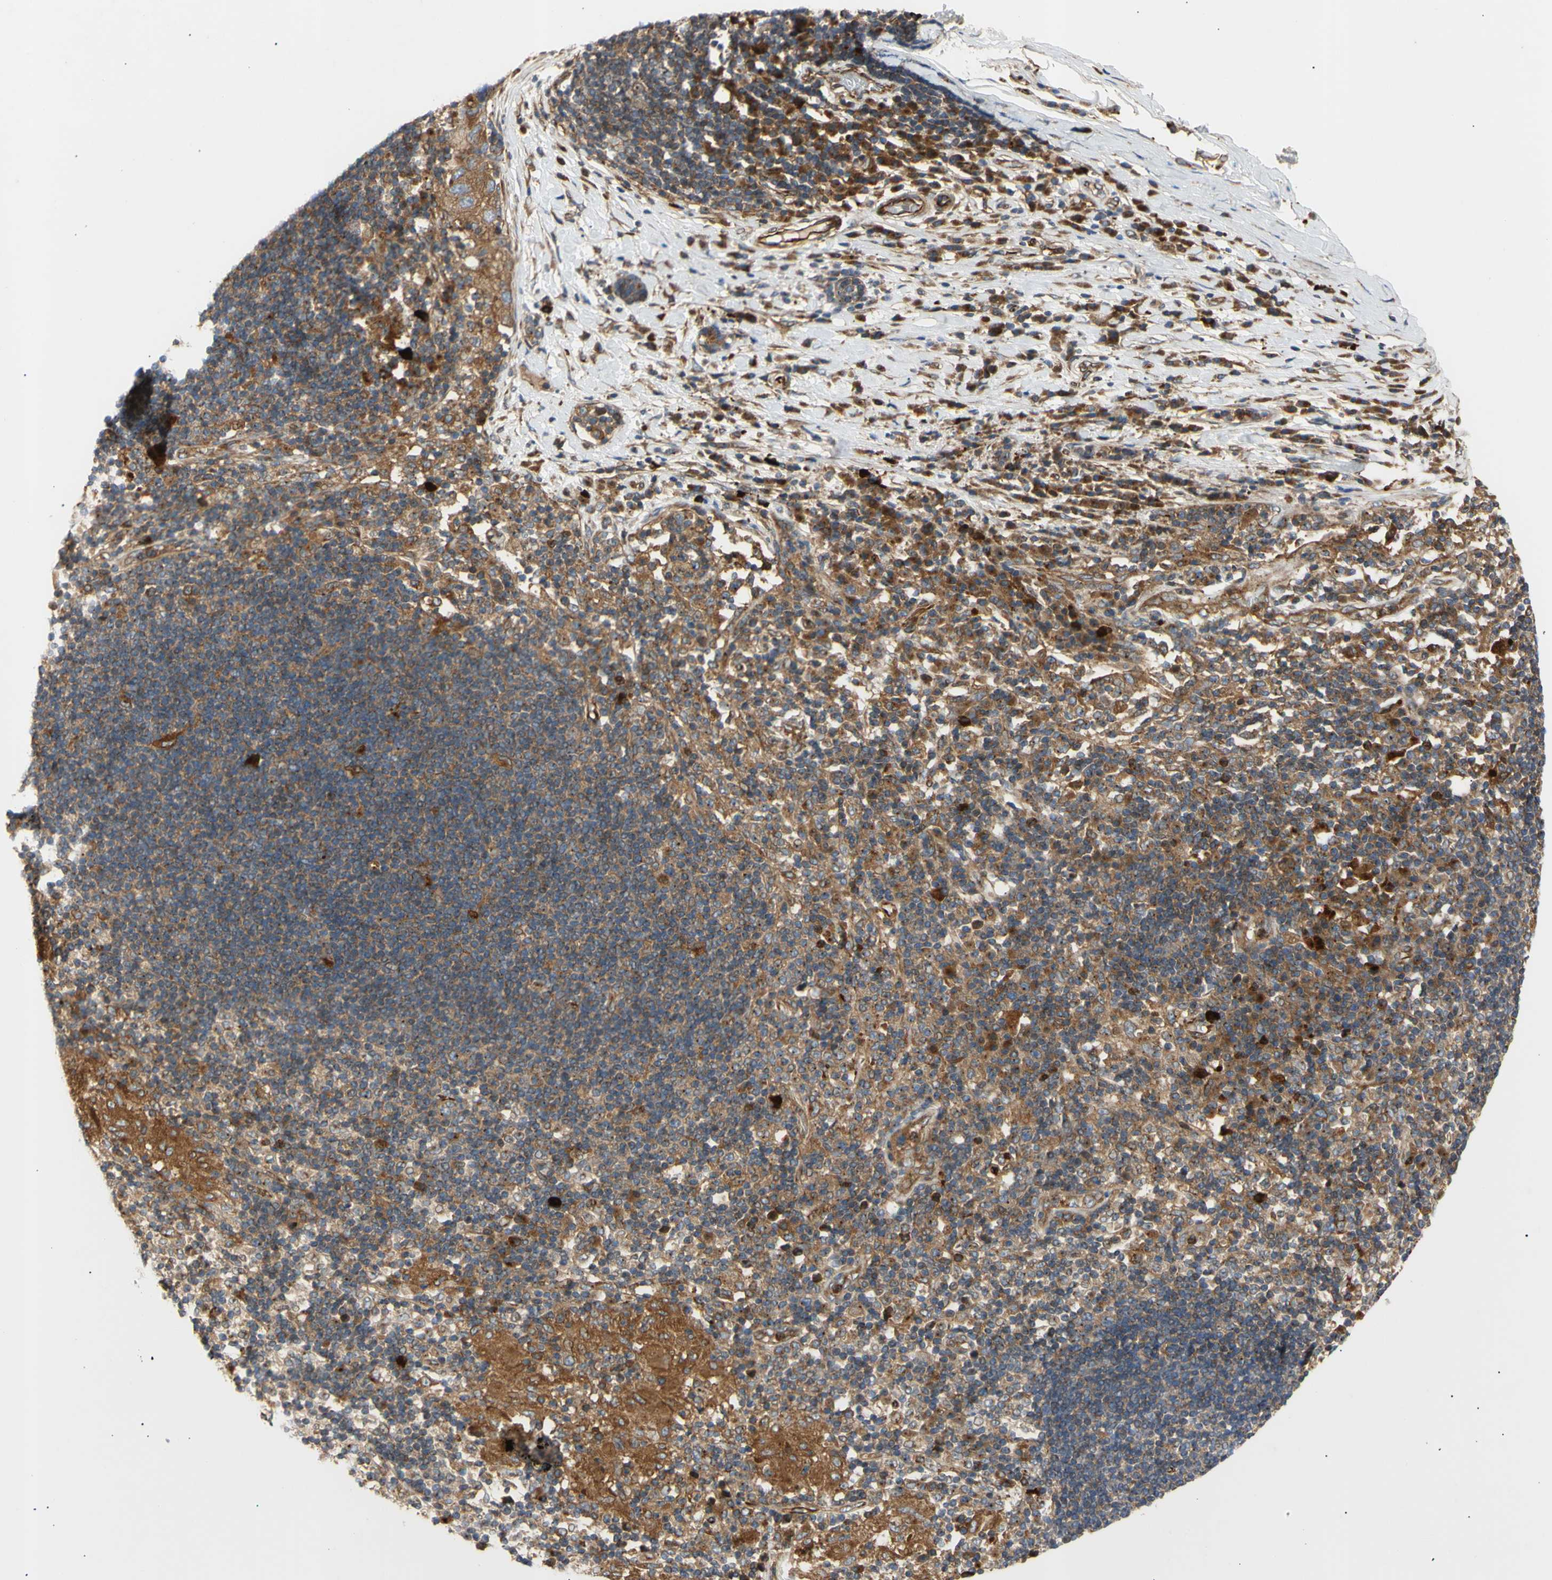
{"staining": {"intensity": "moderate", "quantity": ">75%", "location": "cytoplasmic/membranous"}, "tissue": "adipose tissue", "cell_type": "Adipocytes", "image_type": "normal", "snomed": [{"axis": "morphology", "description": "Normal tissue, NOS"}, {"axis": "morphology", "description": "Adenocarcinoma, NOS"}, {"axis": "topography", "description": "Esophagus"}], "caption": "DAB immunohistochemical staining of benign human adipose tissue reveals moderate cytoplasmic/membranous protein positivity in about >75% of adipocytes.", "gene": "TUBG2", "patient": {"sex": "male", "age": 62}}